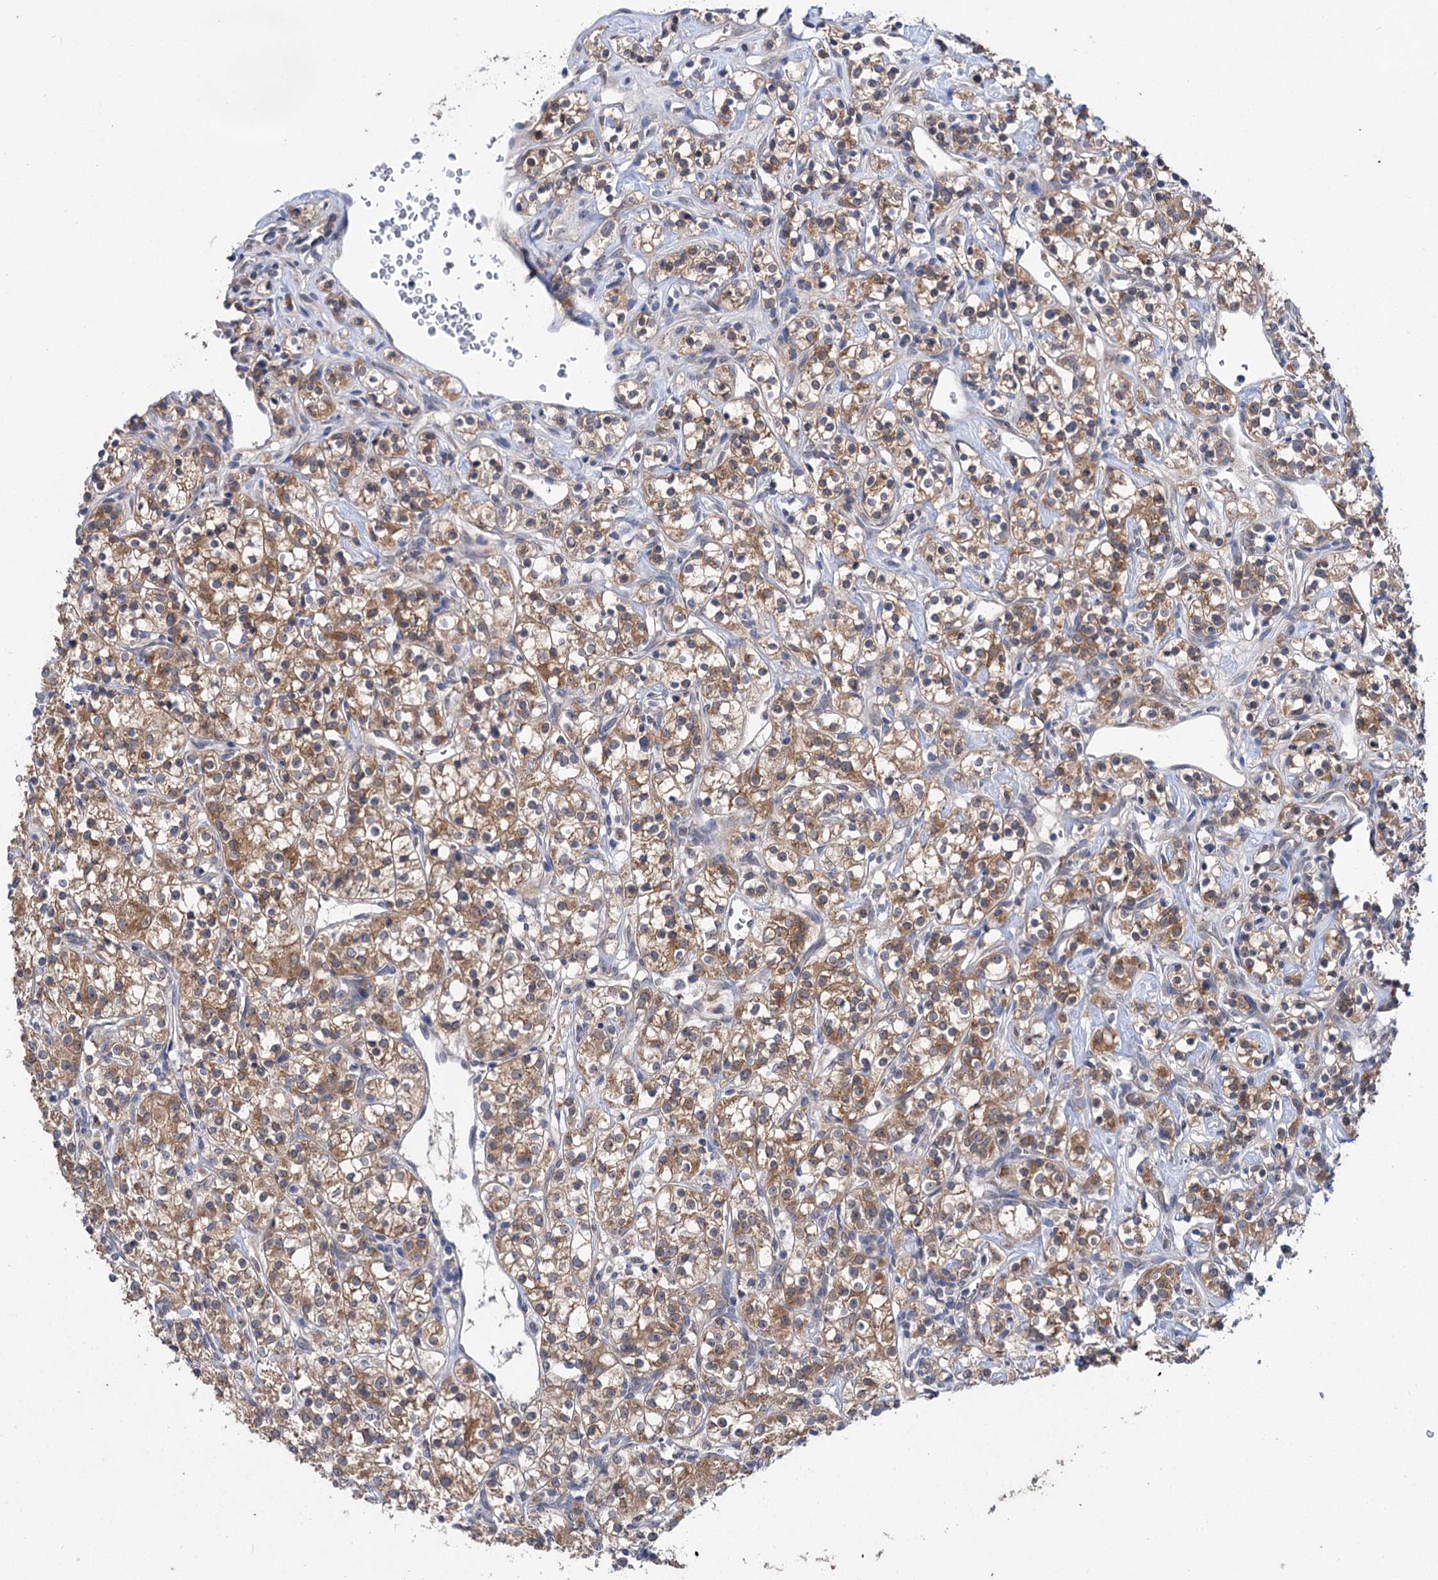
{"staining": {"intensity": "moderate", "quantity": ">75%", "location": "cytoplasmic/membranous"}, "tissue": "renal cancer", "cell_type": "Tumor cells", "image_type": "cancer", "snomed": [{"axis": "morphology", "description": "Adenocarcinoma, NOS"}, {"axis": "topography", "description": "Kidney"}], "caption": "Human renal adenocarcinoma stained for a protein (brown) demonstrates moderate cytoplasmic/membranous positive positivity in about >75% of tumor cells.", "gene": "CLPB", "patient": {"sex": "male", "age": 77}}